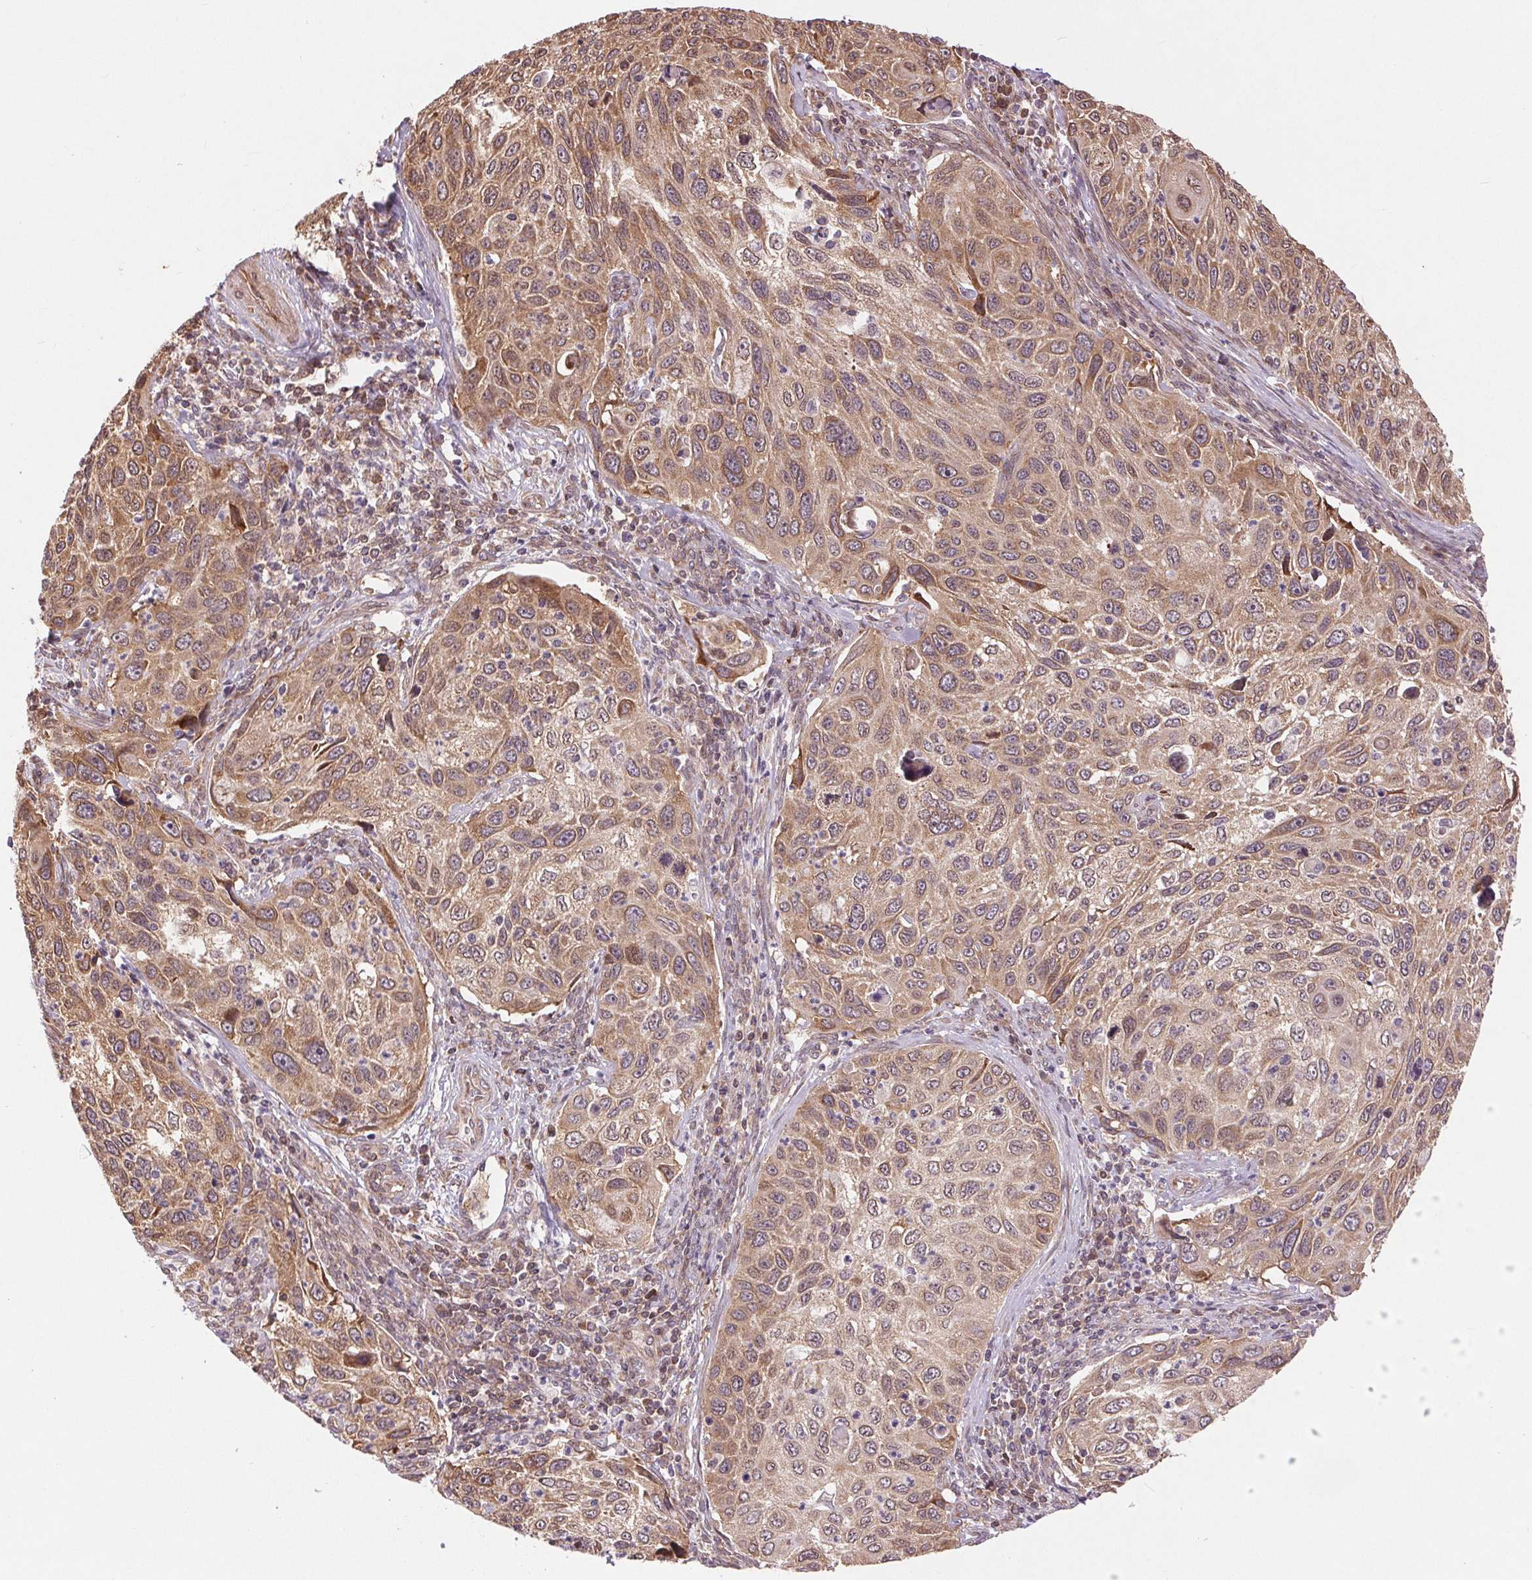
{"staining": {"intensity": "moderate", "quantity": ">75%", "location": "cytoplasmic/membranous"}, "tissue": "cervical cancer", "cell_type": "Tumor cells", "image_type": "cancer", "snomed": [{"axis": "morphology", "description": "Squamous cell carcinoma, NOS"}, {"axis": "topography", "description": "Cervix"}], "caption": "Immunohistochemistry (IHC) (DAB) staining of cervical squamous cell carcinoma exhibits moderate cytoplasmic/membranous protein expression in approximately >75% of tumor cells. The staining was performed using DAB, with brown indicating positive protein expression. Nuclei are stained blue with hematoxylin.", "gene": "BTF3L4", "patient": {"sex": "female", "age": 70}}